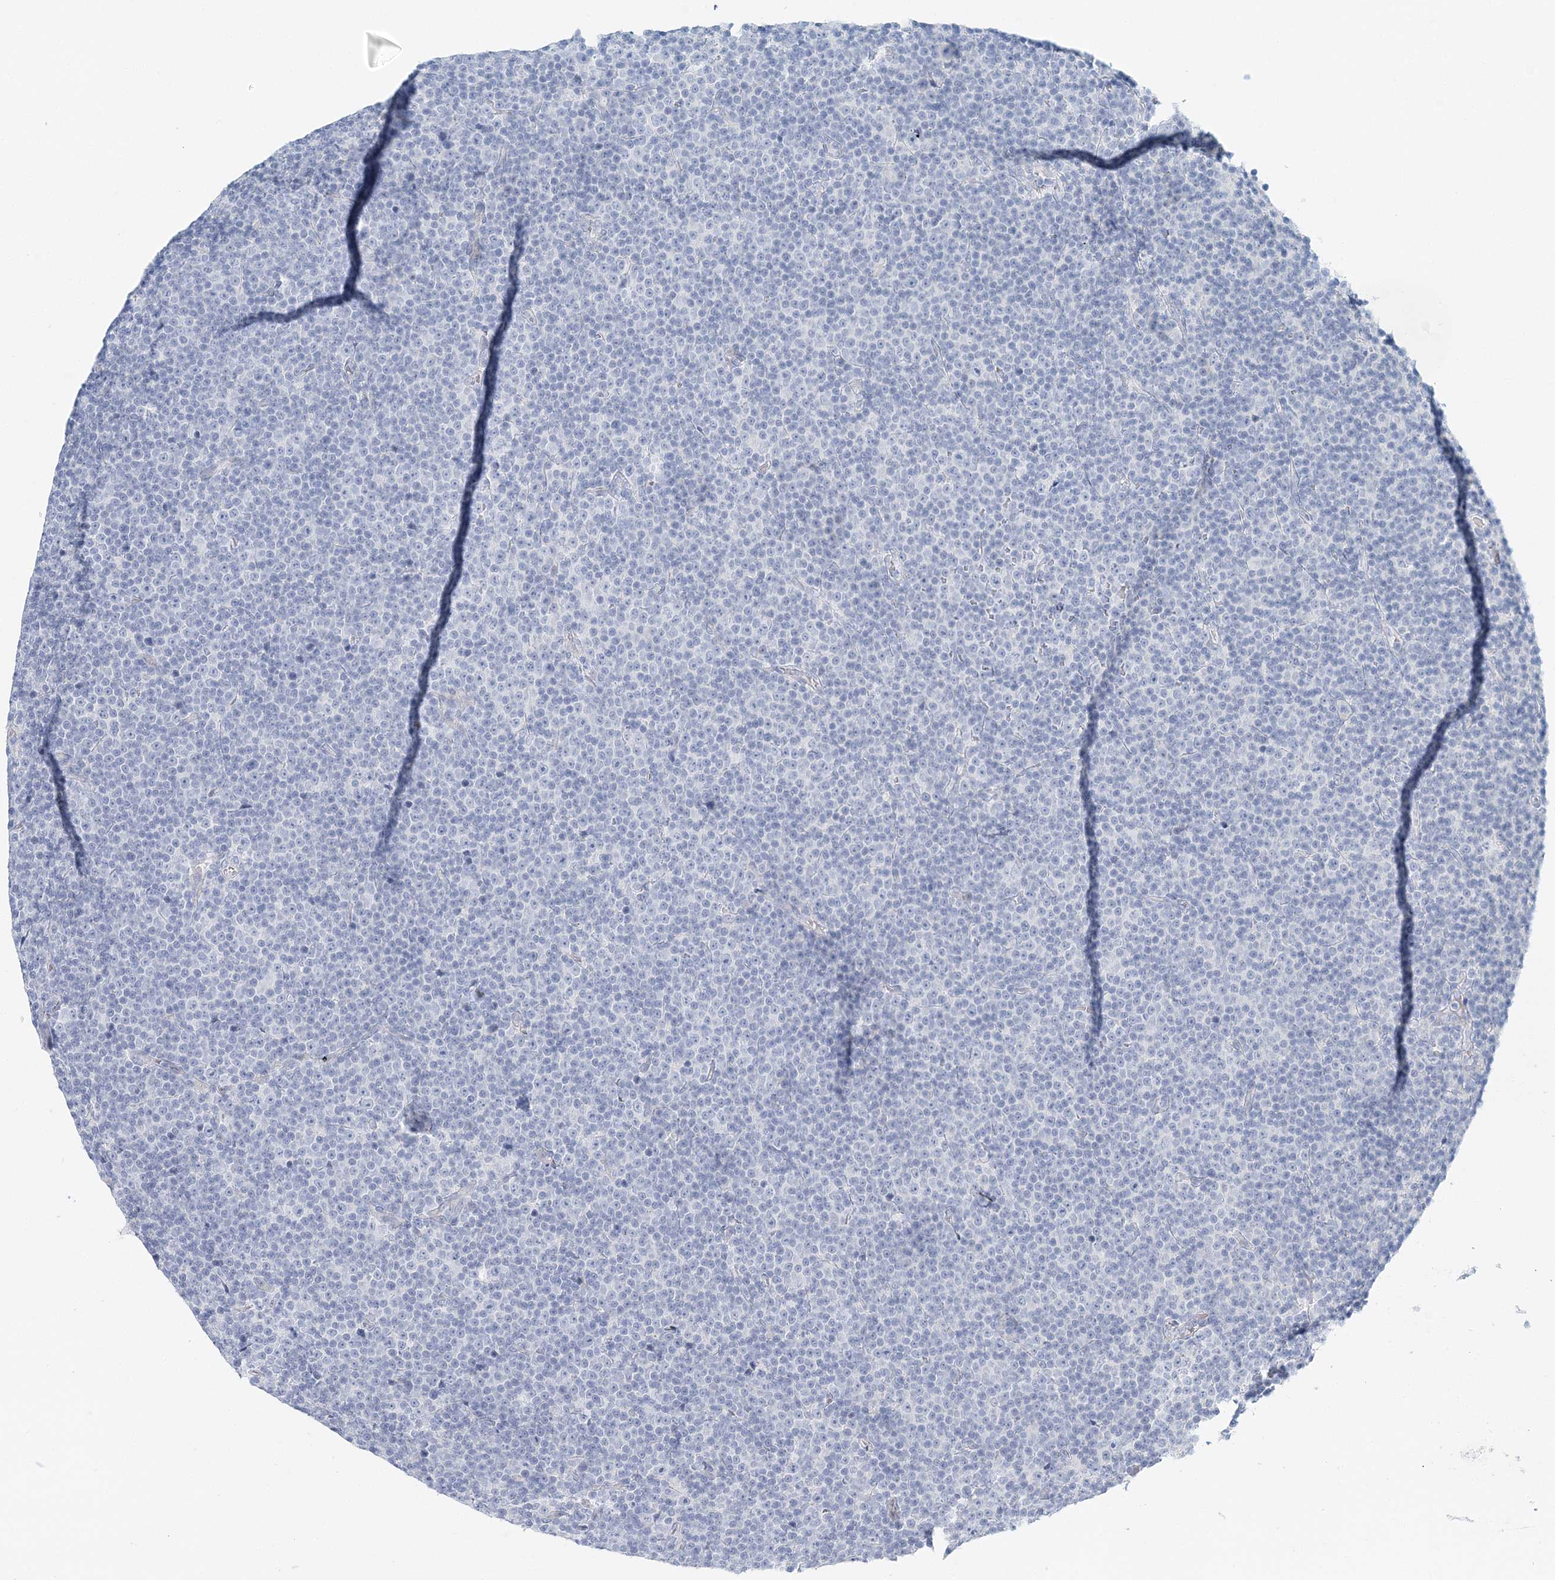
{"staining": {"intensity": "negative", "quantity": "none", "location": "none"}, "tissue": "lymphoma", "cell_type": "Tumor cells", "image_type": "cancer", "snomed": [{"axis": "morphology", "description": "Malignant lymphoma, non-Hodgkin's type, Low grade"}, {"axis": "topography", "description": "Lymph node"}], "caption": "Immunohistochemistry image of human low-grade malignant lymphoma, non-Hodgkin's type stained for a protein (brown), which displays no staining in tumor cells.", "gene": "VILL", "patient": {"sex": "female", "age": 67}}